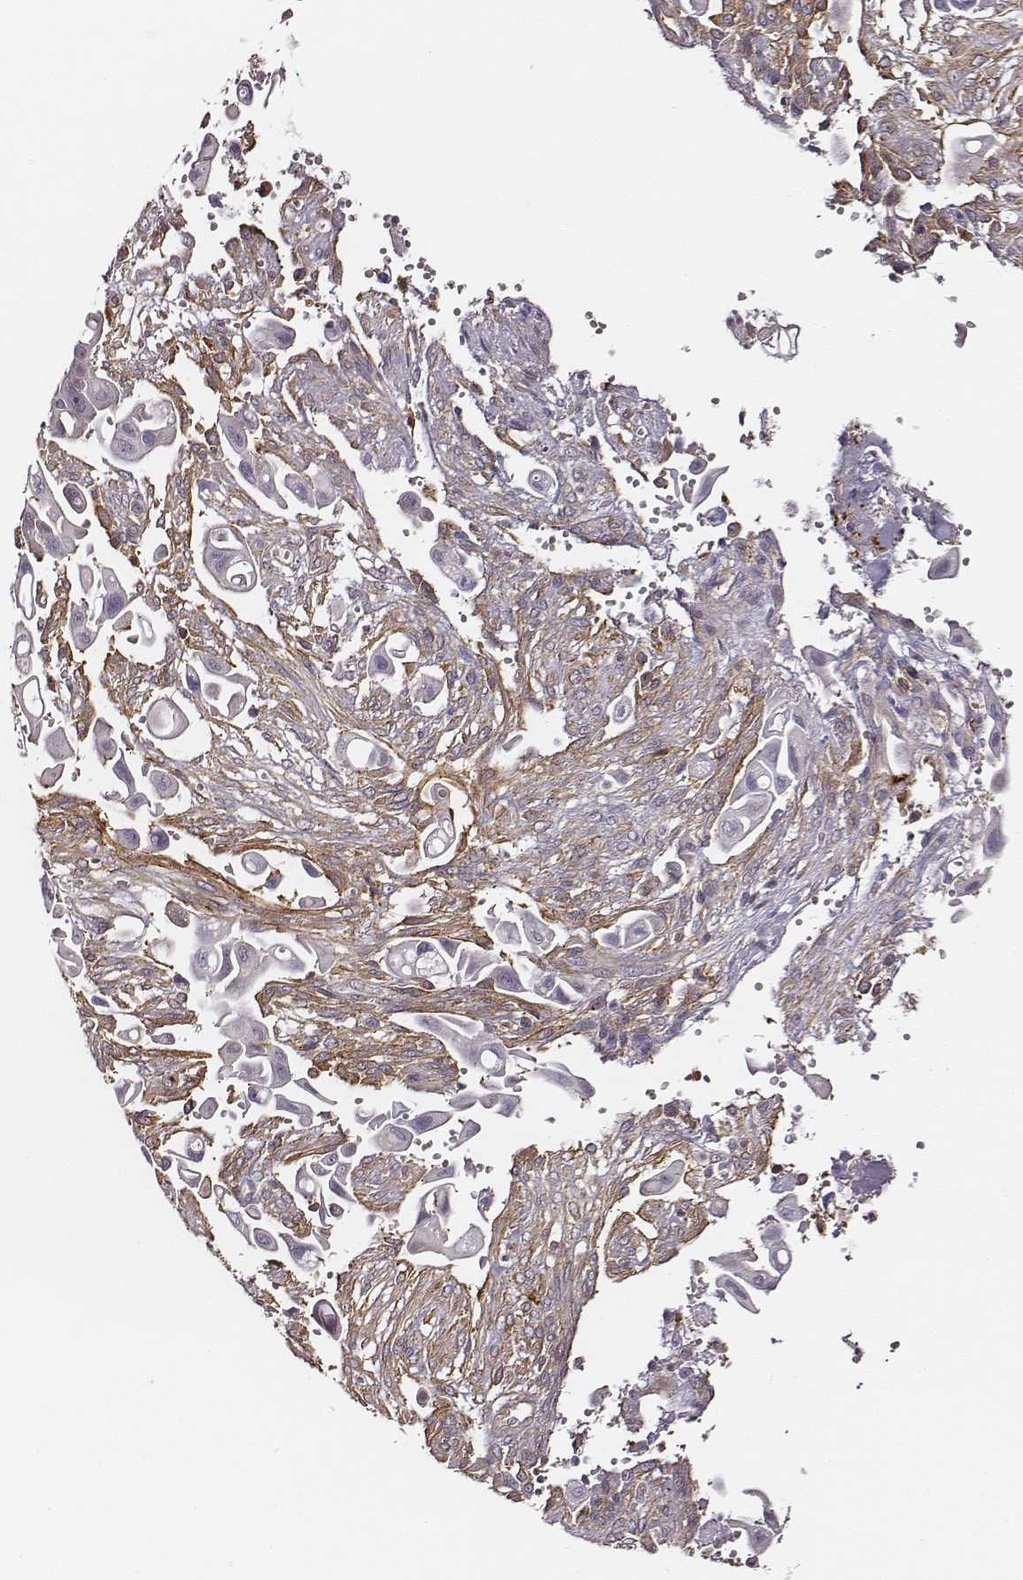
{"staining": {"intensity": "negative", "quantity": "none", "location": "none"}, "tissue": "pancreatic cancer", "cell_type": "Tumor cells", "image_type": "cancer", "snomed": [{"axis": "morphology", "description": "Adenocarcinoma, NOS"}, {"axis": "topography", "description": "Pancreas"}], "caption": "Adenocarcinoma (pancreatic) was stained to show a protein in brown. There is no significant staining in tumor cells.", "gene": "ZYX", "patient": {"sex": "male", "age": 50}}